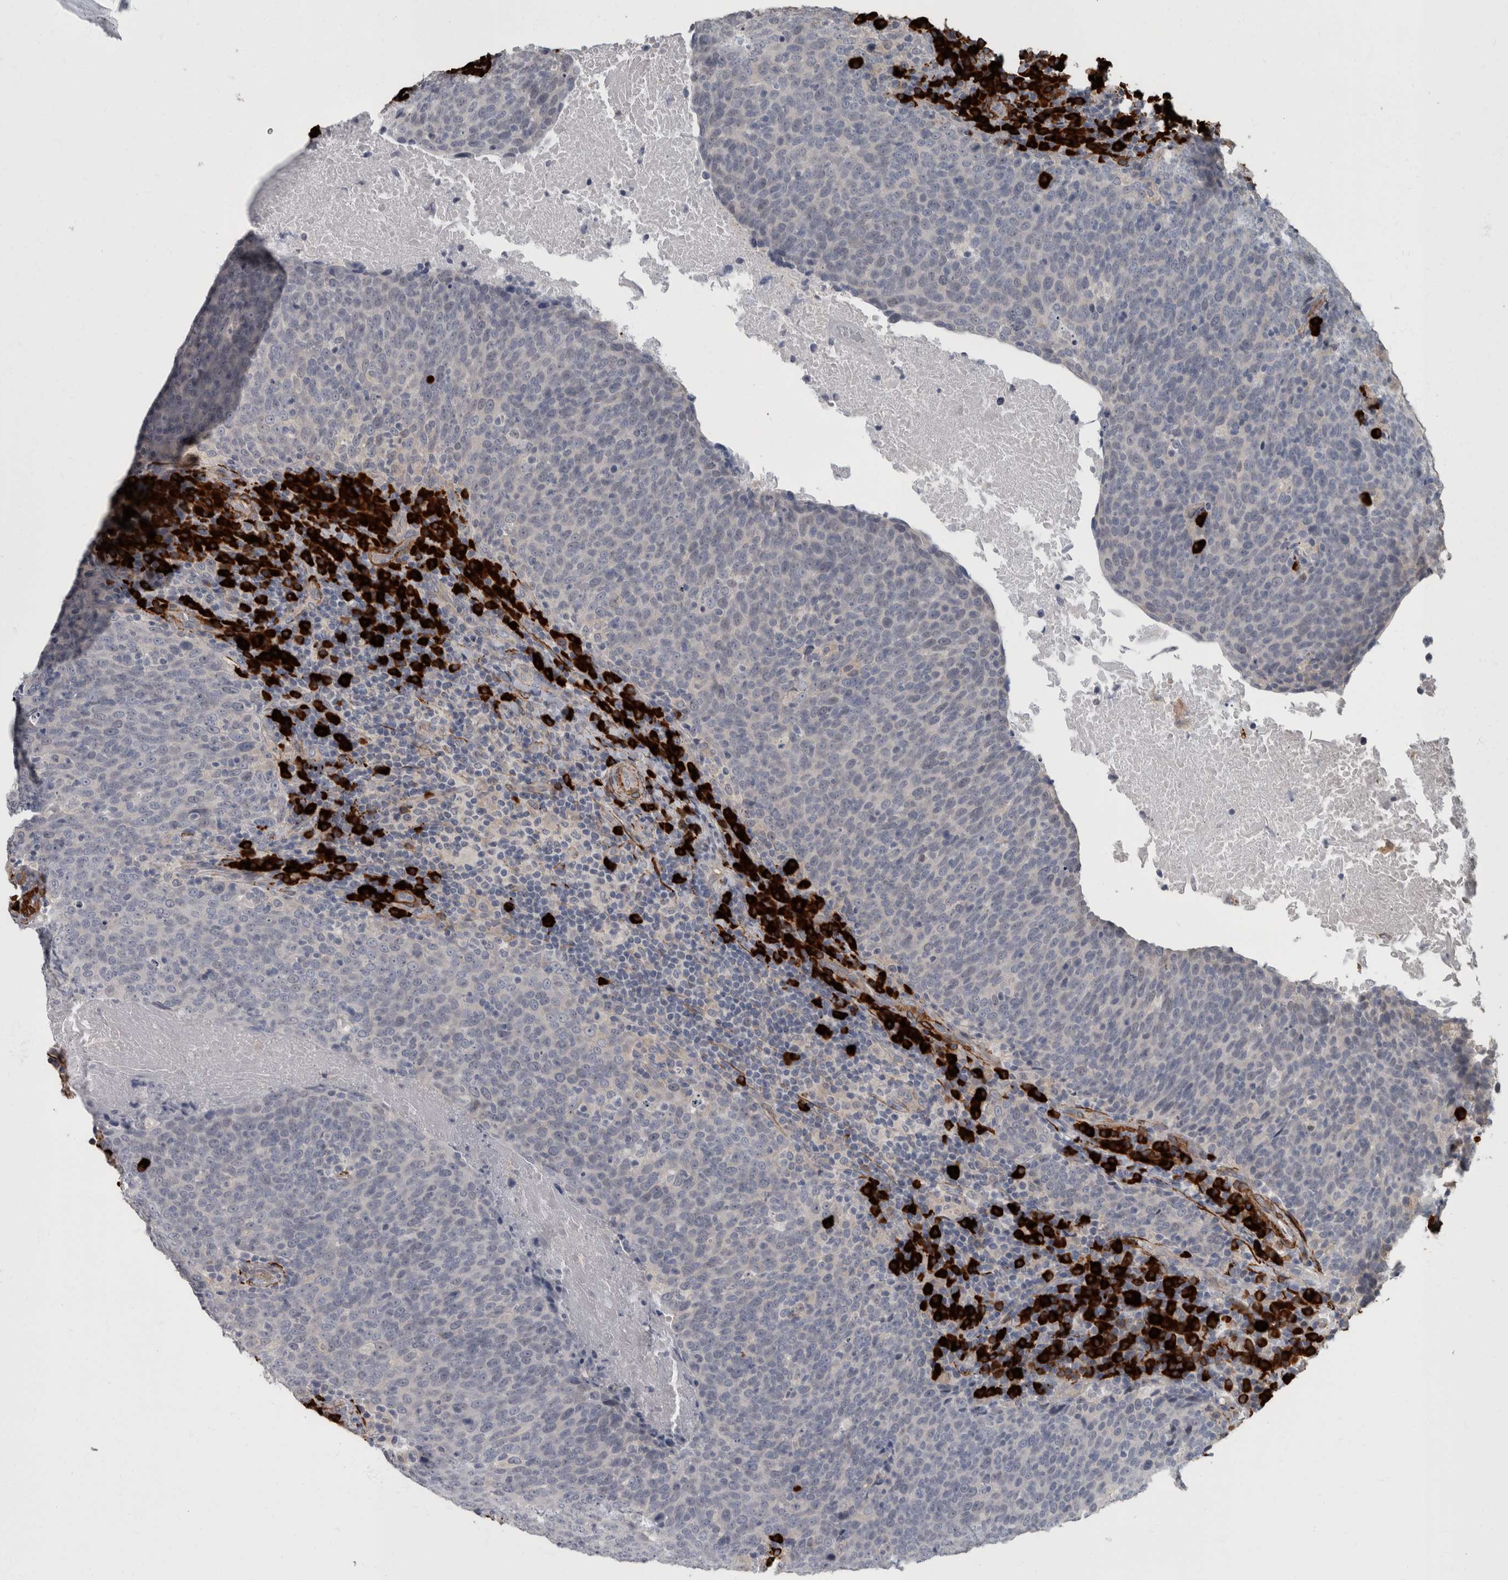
{"staining": {"intensity": "negative", "quantity": "none", "location": "none"}, "tissue": "head and neck cancer", "cell_type": "Tumor cells", "image_type": "cancer", "snomed": [{"axis": "morphology", "description": "Squamous cell carcinoma, NOS"}, {"axis": "morphology", "description": "Squamous cell carcinoma, metastatic, NOS"}, {"axis": "topography", "description": "Lymph node"}, {"axis": "topography", "description": "Head-Neck"}], "caption": "This is a image of IHC staining of head and neck squamous cell carcinoma, which shows no expression in tumor cells. The staining is performed using DAB brown chromogen with nuclei counter-stained in using hematoxylin.", "gene": "MASTL", "patient": {"sex": "male", "age": 62}}